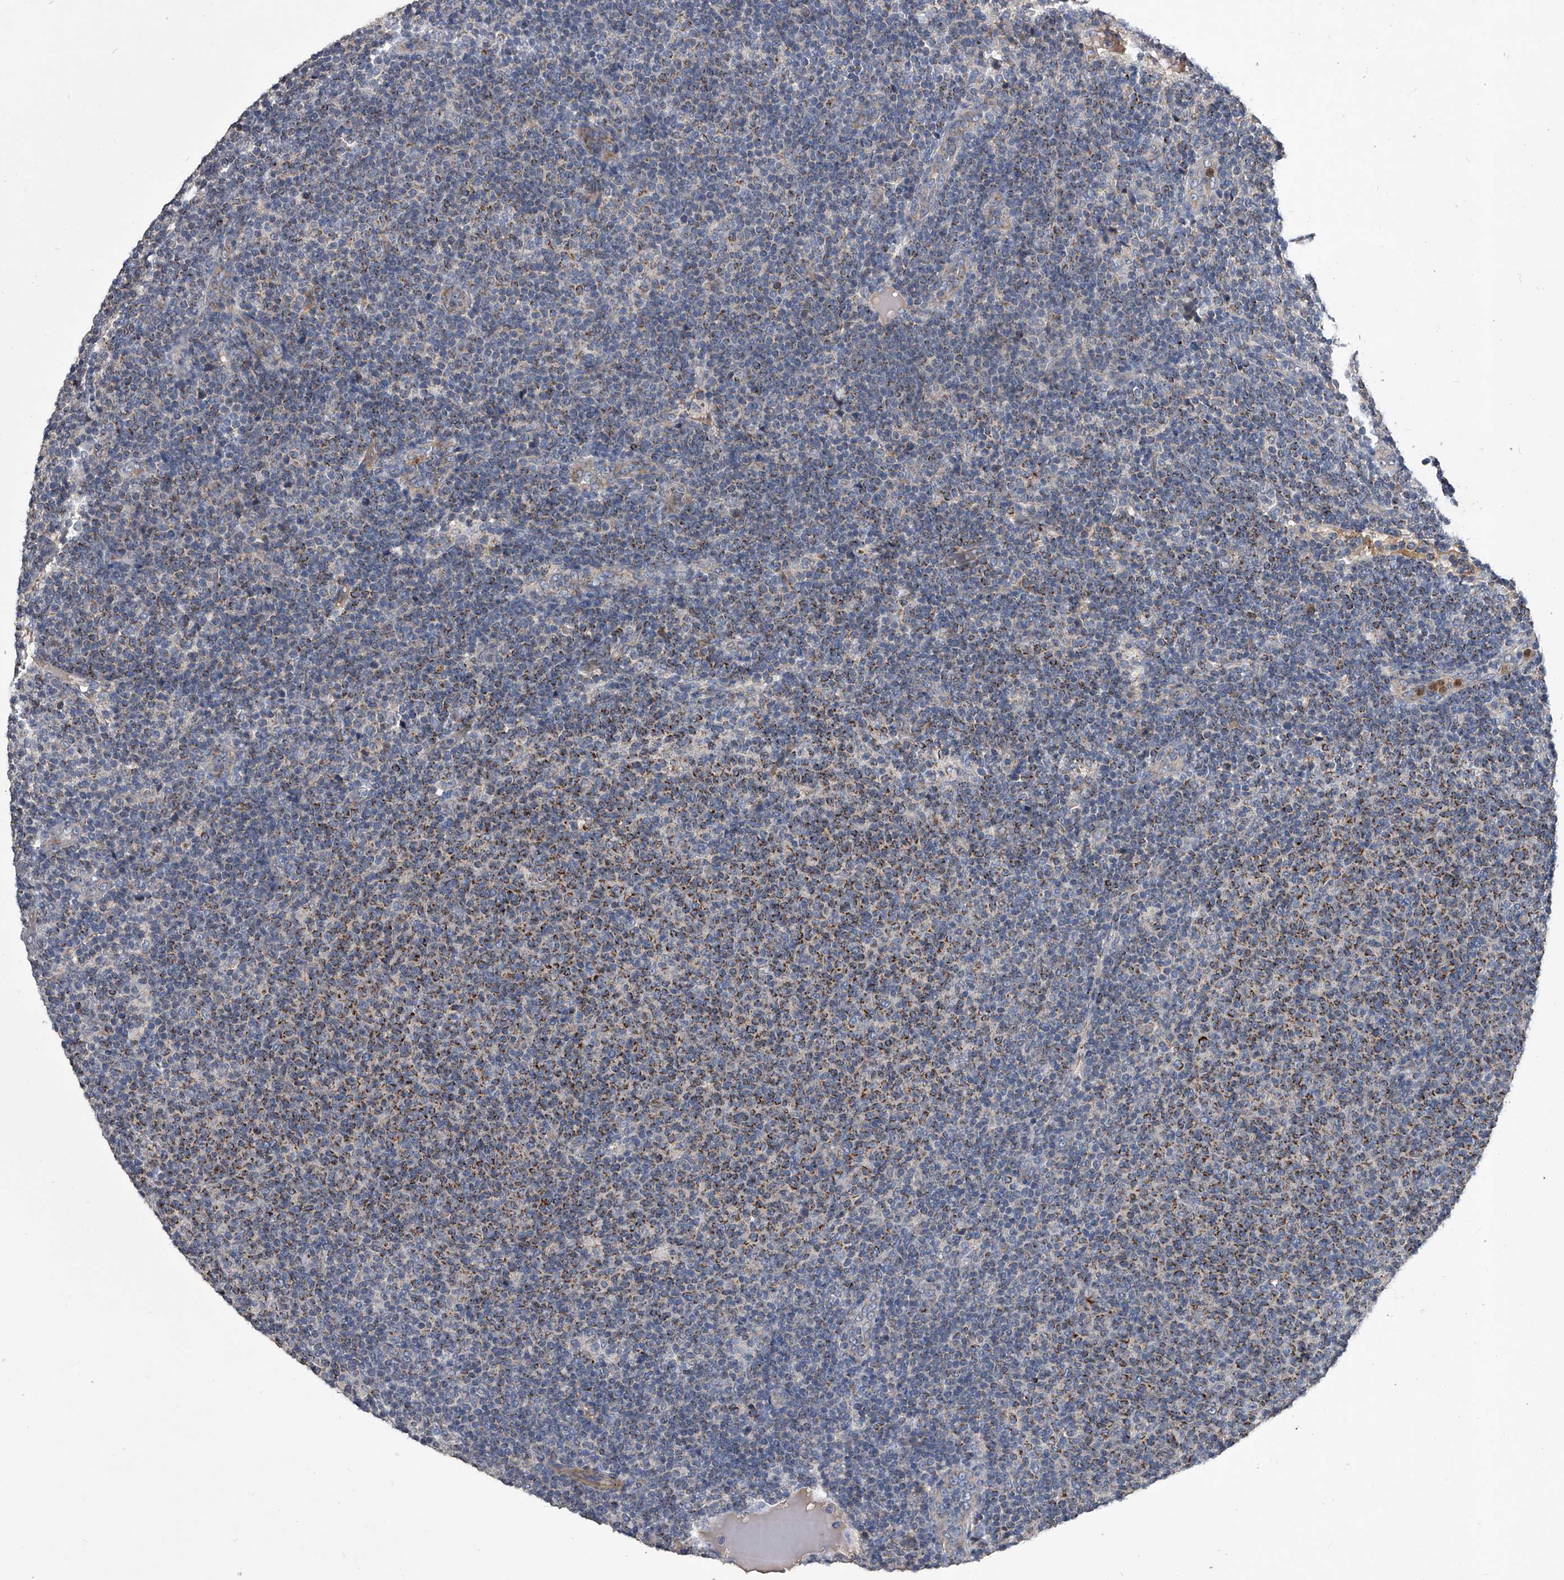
{"staining": {"intensity": "moderate", "quantity": "25%-75%", "location": "cytoplasmic/membranous"}, "tissue": "lymphoma", "cell_type": "Tumor cells", "image_type": "cancer", "snomed": [{"axis": "morphology", "description": "Malignant lymphoma, non-Hodgkin's type, Low grade"}, {"axis": "topography", "description": "Lymph node"}], "caption": "Brown immunohistochemical staining in low-grade malignant lymphoma, non-Hodgkin's type exhibits moderate cytoplasmic/membranous expression in about 25%-75% of tumor cells.", "gene": "NRP1", "patient": {"sex": "male", "age": 66}}